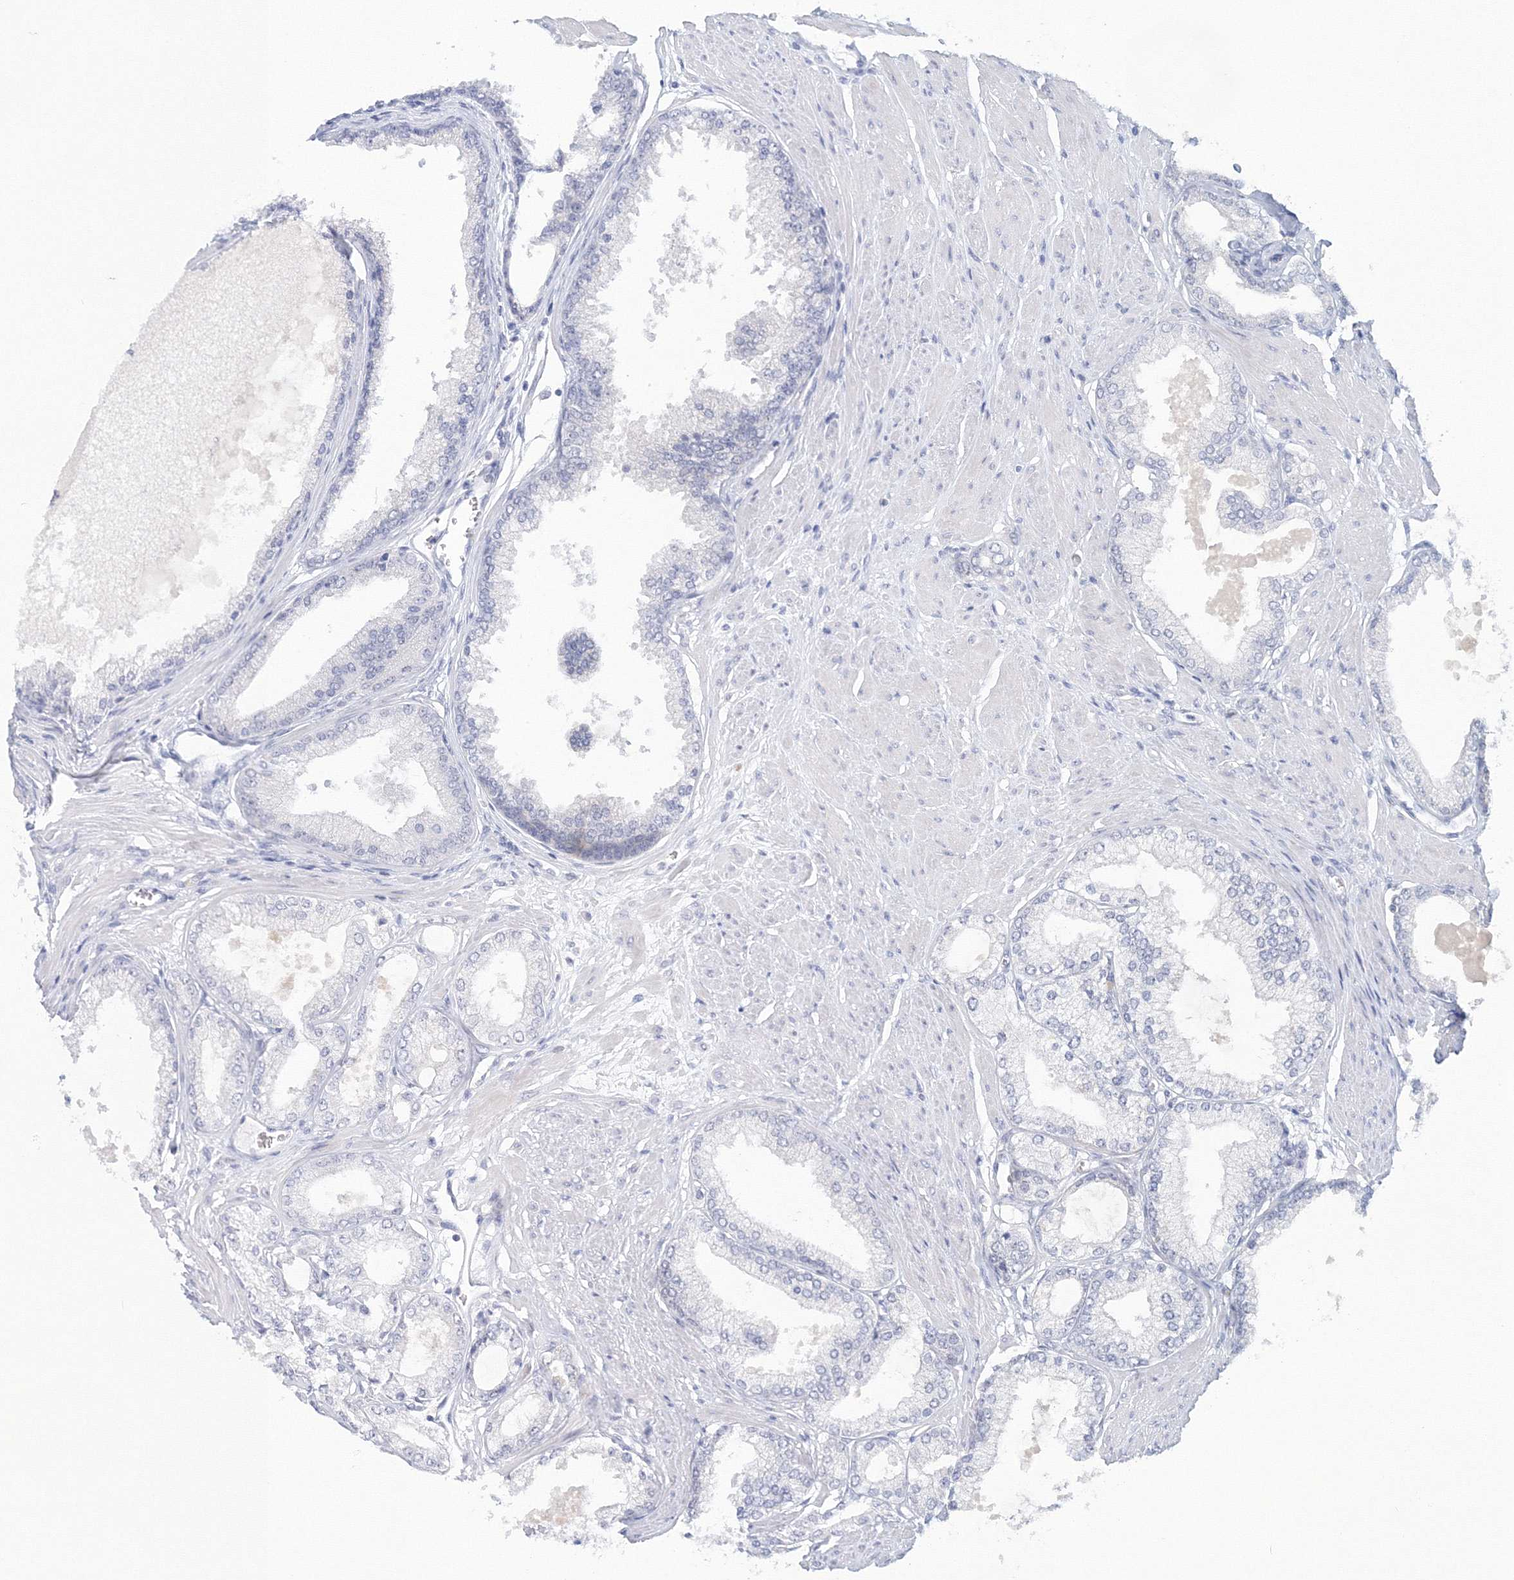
{"staining": {"intensity": "negative", "quantity": "none", "location": "none"}, "tissue": "prostate cancer", "cell_type": "Tumor cells", "image_type": "cancer", "snomed": [{"axis": "morphology", "description": "Adenocarcinoma, High grade"}, {"axis": "topography", "description": "Prostate"}], "caption": "This is a histopathology image of IHC staining of high-grade adenocarcinoma (prostate), which shows no staining in tumor cells.", "gene": "VSIG1", "patient": {"sex": "male", "age": 61}}